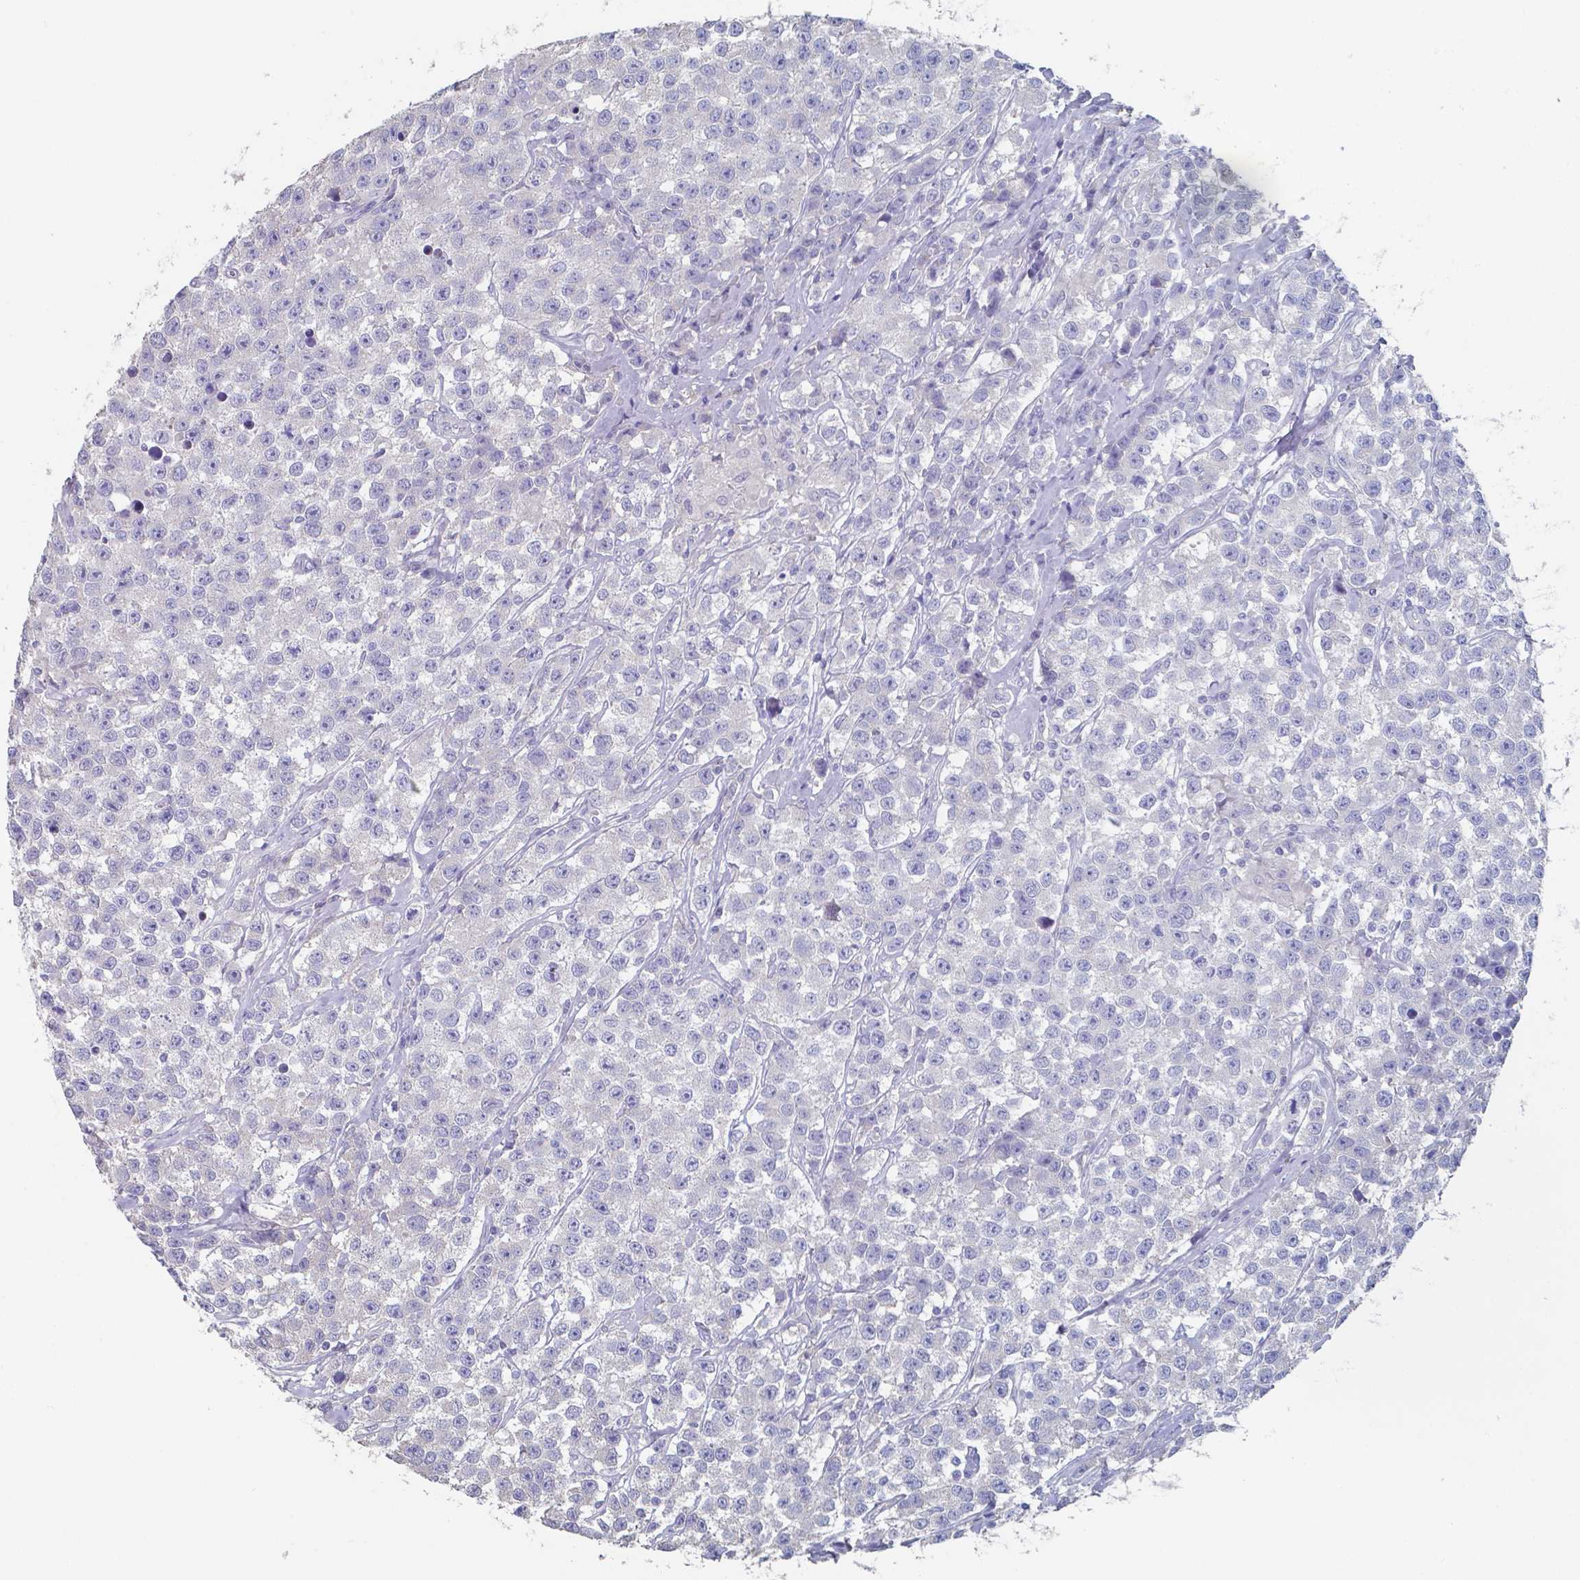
{"staining": {"intensity": "negative", "quantity": "none", "location": "none"}, "tissue": "testis cancer", "cell_type": "Tumor cells", "image_type": "cancer", "snomed": [{"axis": "morphology", "description": "Seminoma, NOS"}, {"axis": "topography", "description": "Testis"}], "caption": "Testis seminoma was stained to show a protein in brown. There is no significant staining in tumor cells.", "gene": "FOXJ1", "patient": {"sex": "male", "age": 59}}